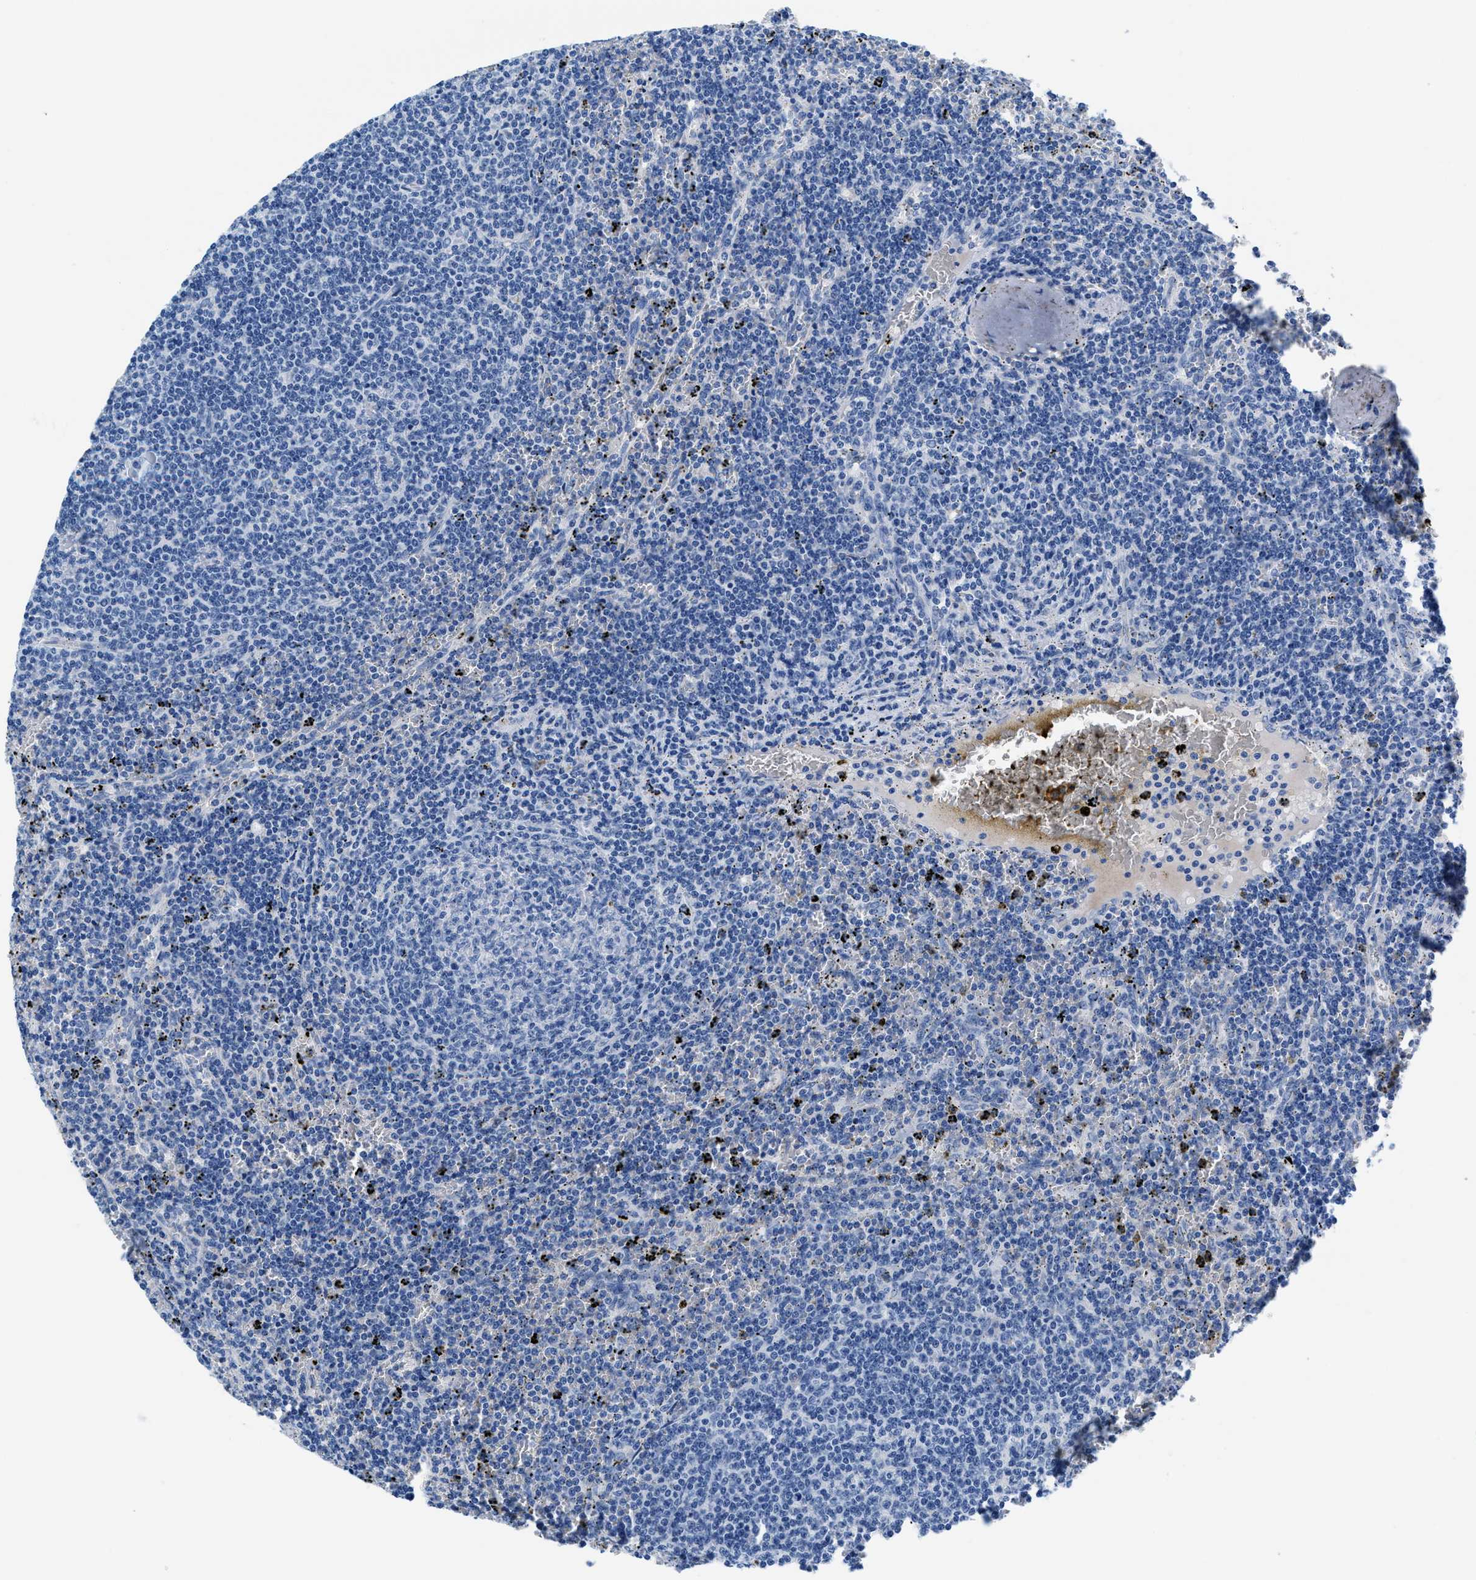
{"staining": {"intensity": "negative", "quantity": "none", "location": "none"}, "tissue": "lymphoma", "cell_type": "Tumor cells", "image_type": "cancer", "snomed": [{"axis": "morphology", "description": "Malignant lymphoma, non-Hodgkin's type, Low grade"}, {"axis": "topography", "description": "Spleen"}], "caption": "High magnification brightfield microscopy of malignant lymphoma, non-Hodgkin's type (low-grade) stained with DAB (3,3'-diaminobenzidine) (brown) and counterstained with hematoxylin (blue): tumor cells show no significant staining.", "gene": "SLFN13", "patient": {"sex": "female", "age": 50}}